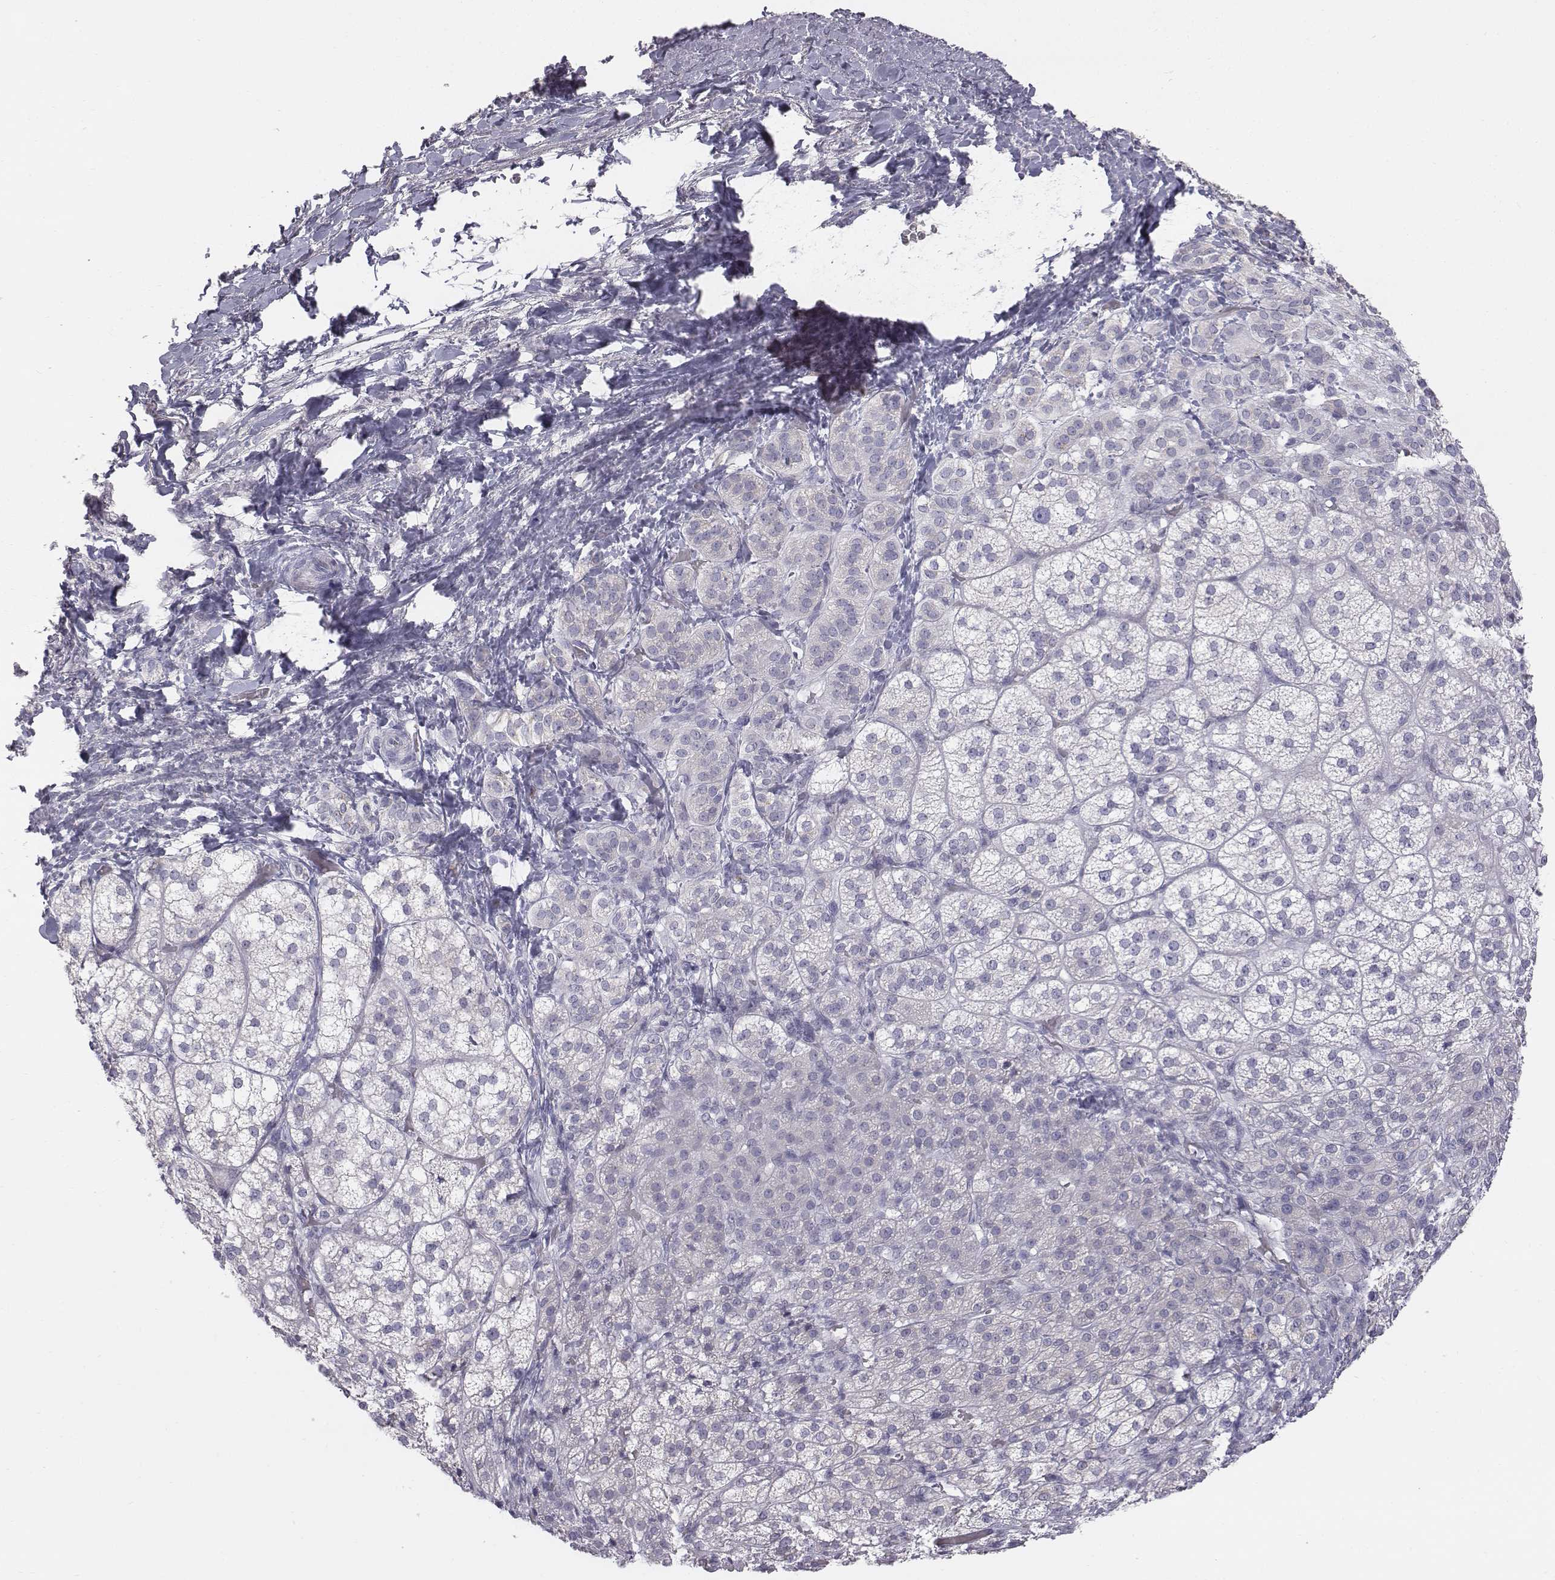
{"staining": {"intensity": "negative", "quantity": "none", "location": "none"}, "tissue": "adrenal gland", "cell_type": "Glandular cells", "image_type": "normal", "snomed": [{"axis": "morphology", "description": "Normal tissue, NOS"}, {"axis": "topography", "description": "Adrenal gland"}], "caption": "Photomicrograph shows no protein positivity in glandular cells of unremarkable adrenal gland.", "gene": "C6orf58", "patient": {"sex": "female", "age": 60}}